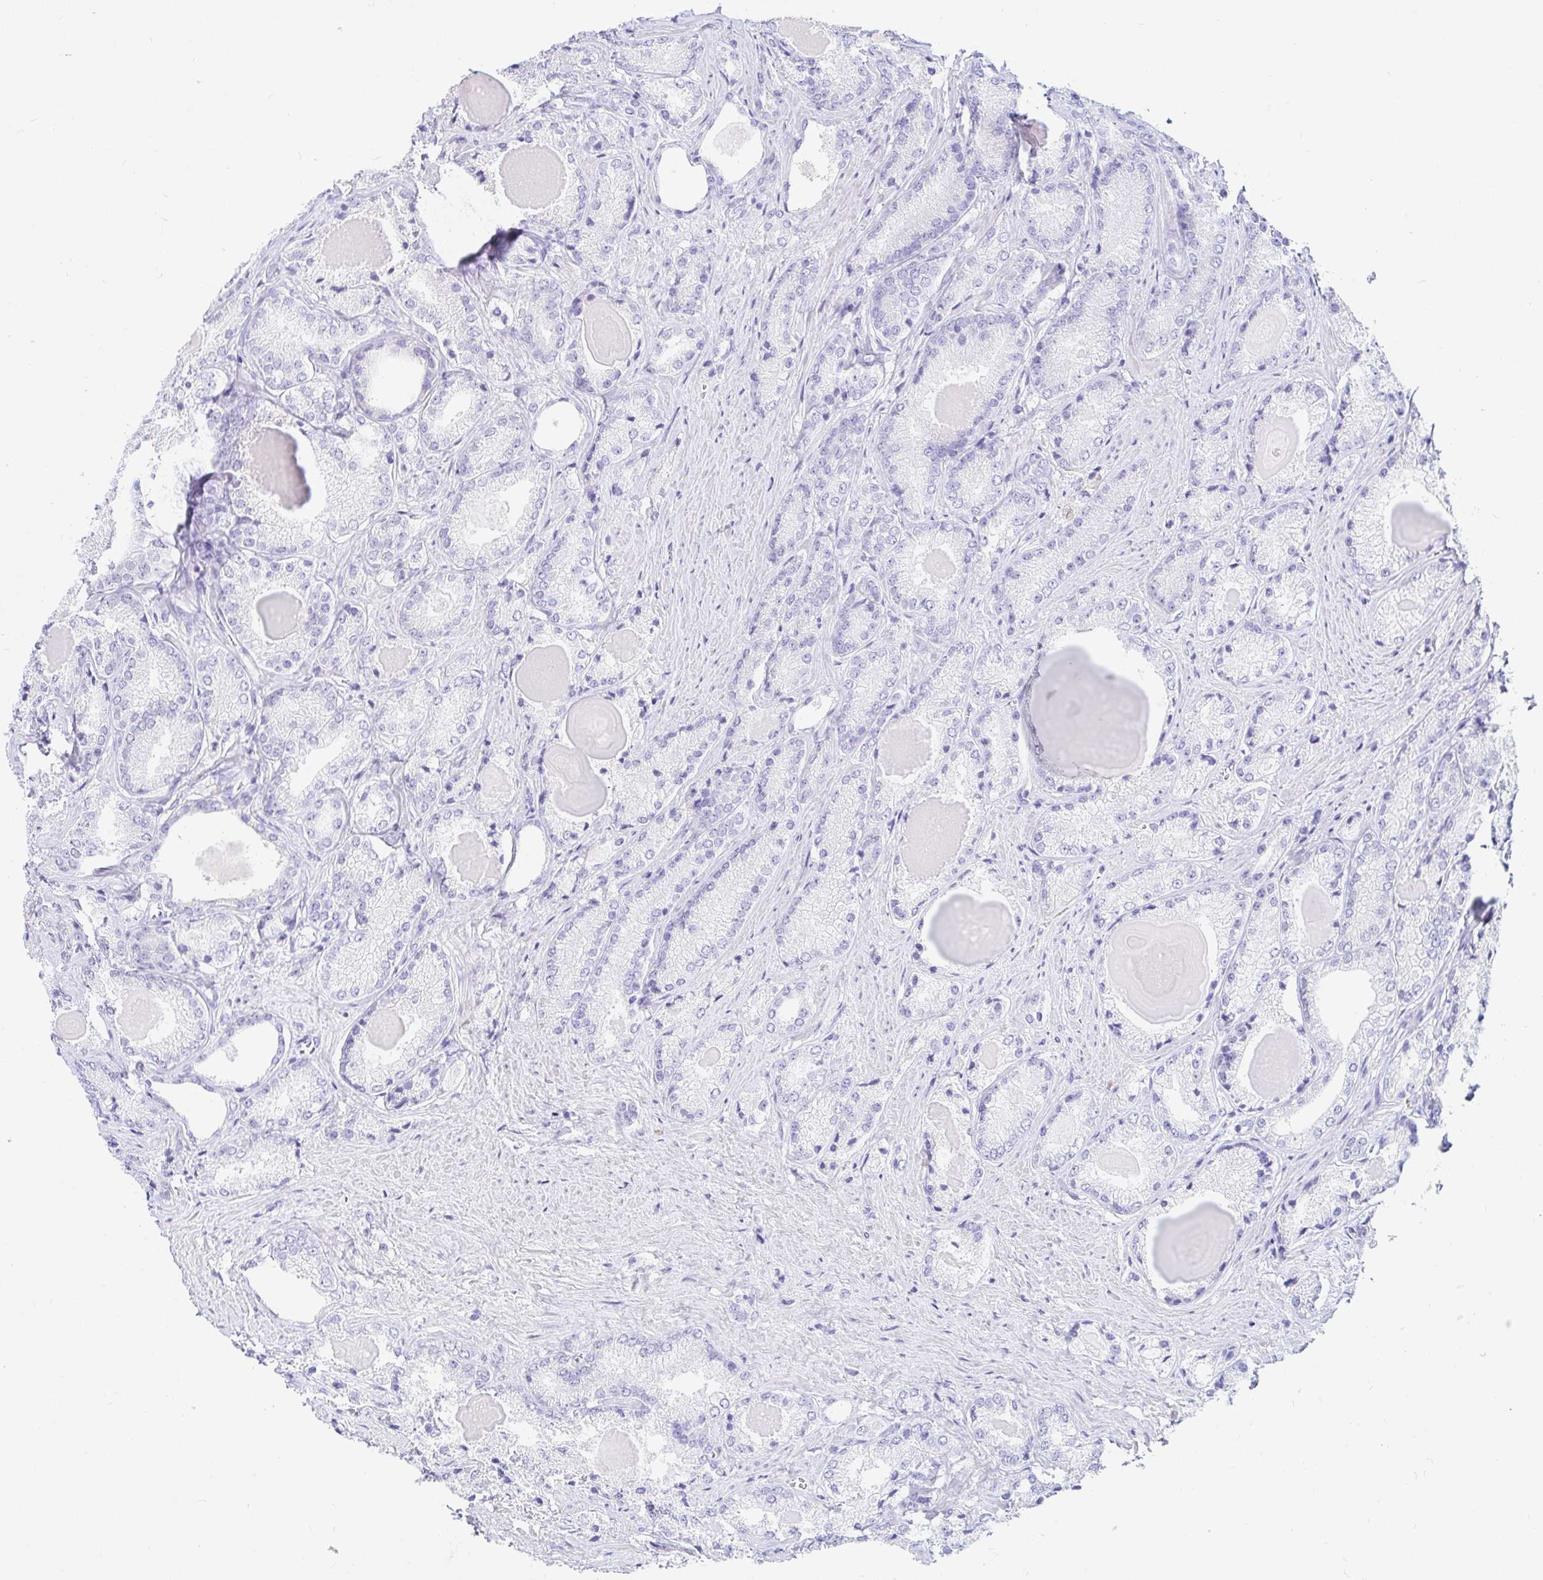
{"staining": {"intensity": "negative", "quantity": "none", "location": "none"}, "tissue": "prostate cancer", "cell_type": "Tumor cells", "image_type": "cancer", "snomed": [{"axis": "morphology", "description": "Adenocarcinoma, NOS"}, {"axis": "morphology", "description": "Adenocarcinoma, Low grade"}, {"axis": "topography", "description": "Prostate"}], "caption": "Tumor cells show no significant expression in prostate adenocarcinoma. (Stains: DAB (3,3'-diaminobenzidine) immunohistochemistry (IHC) with hematoxylin counter stain, Microscopy: brightfield microscopy at high magnification).", "gene": "NR2E1", "patient": {"sex": "male", "age": 68}}